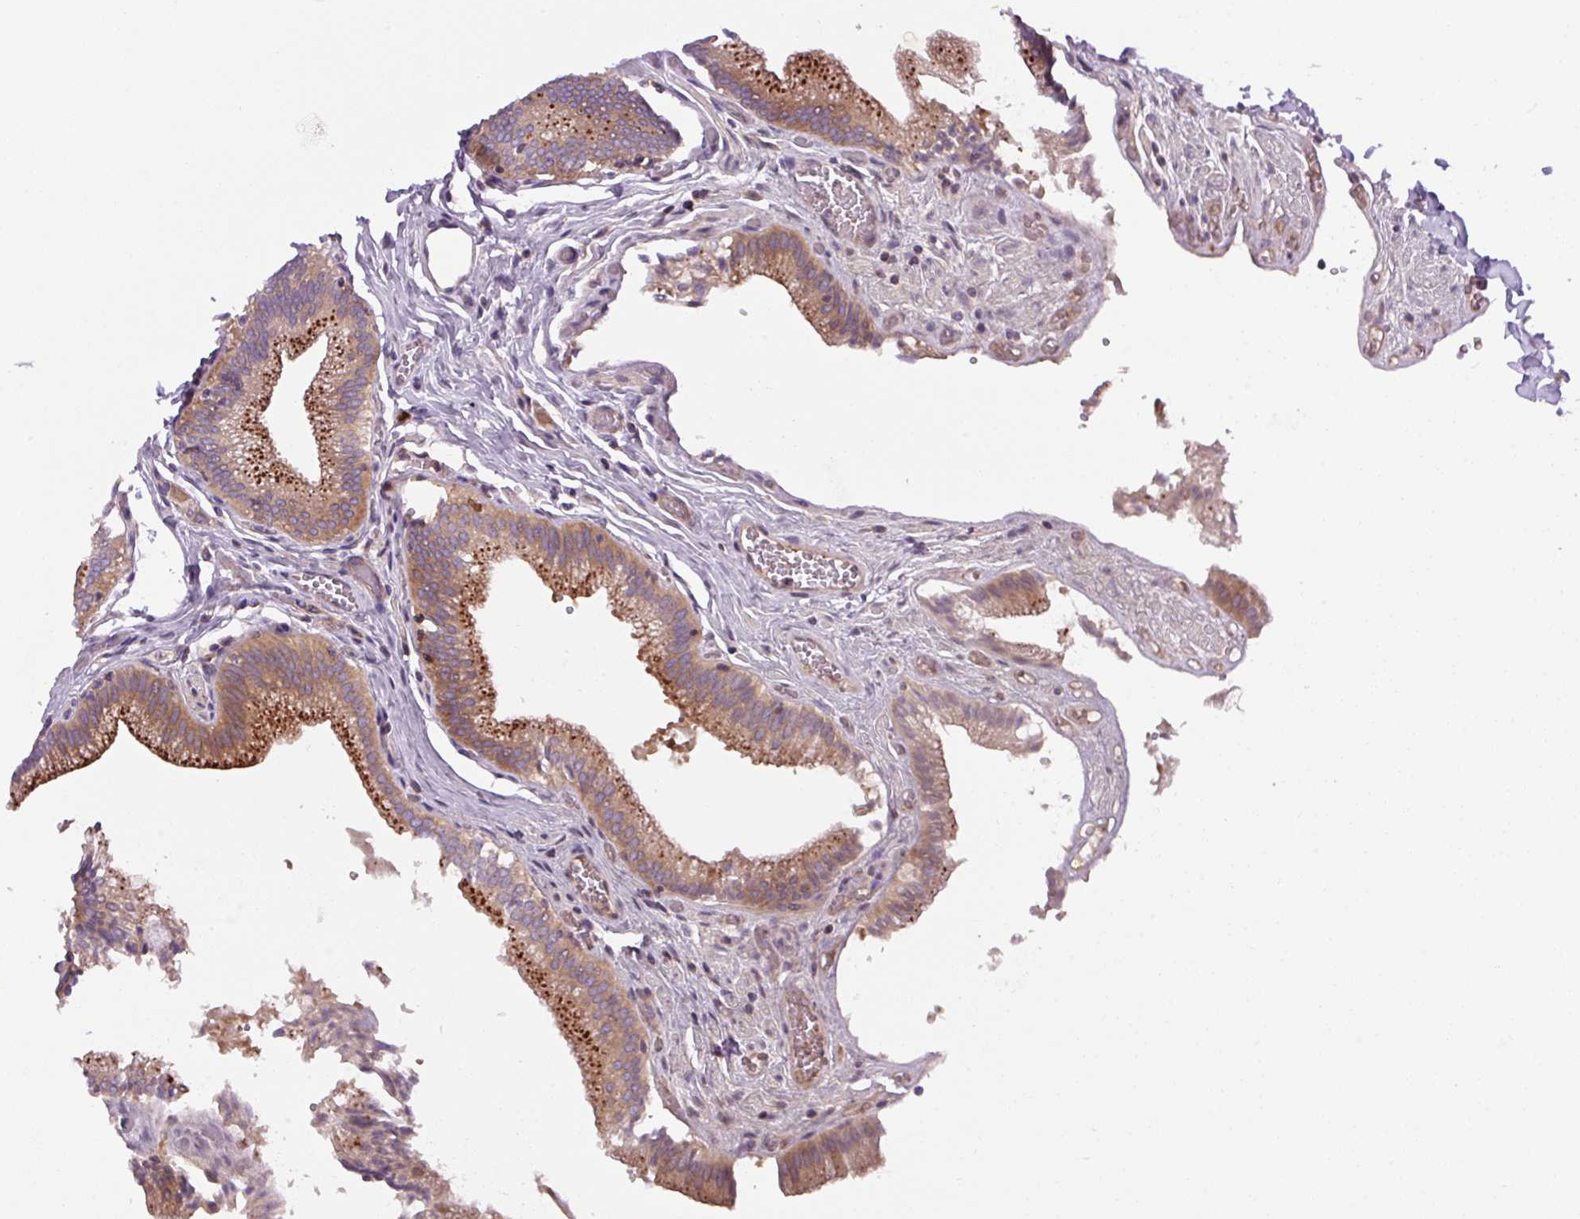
{"staining": {"intensity": "strong", "quantity": "25%-75%", "location": "cytoplasmic/membranous"}, "tissue": "gallbladder", "cell_type": "Glandular cells", "image_type": "normal", "snomed": [{"axis": "morphology", "description": "Normal tissue, NOS"}, {"axis": "topography", "description": "Gallbladder"}, {"axis": "topography", "description": "Peripheral nerve tissue"}], "caption": "A photomicrograph of gallbladder stained for a protein demonstrates strong cytoplasmic/membranous brown staining in glandular cells. (brown staining indicates protein expression, while blue staining denotes nuclei).", "gene": "KIFC1", "patient": {"sex": "male", "age": 17}}